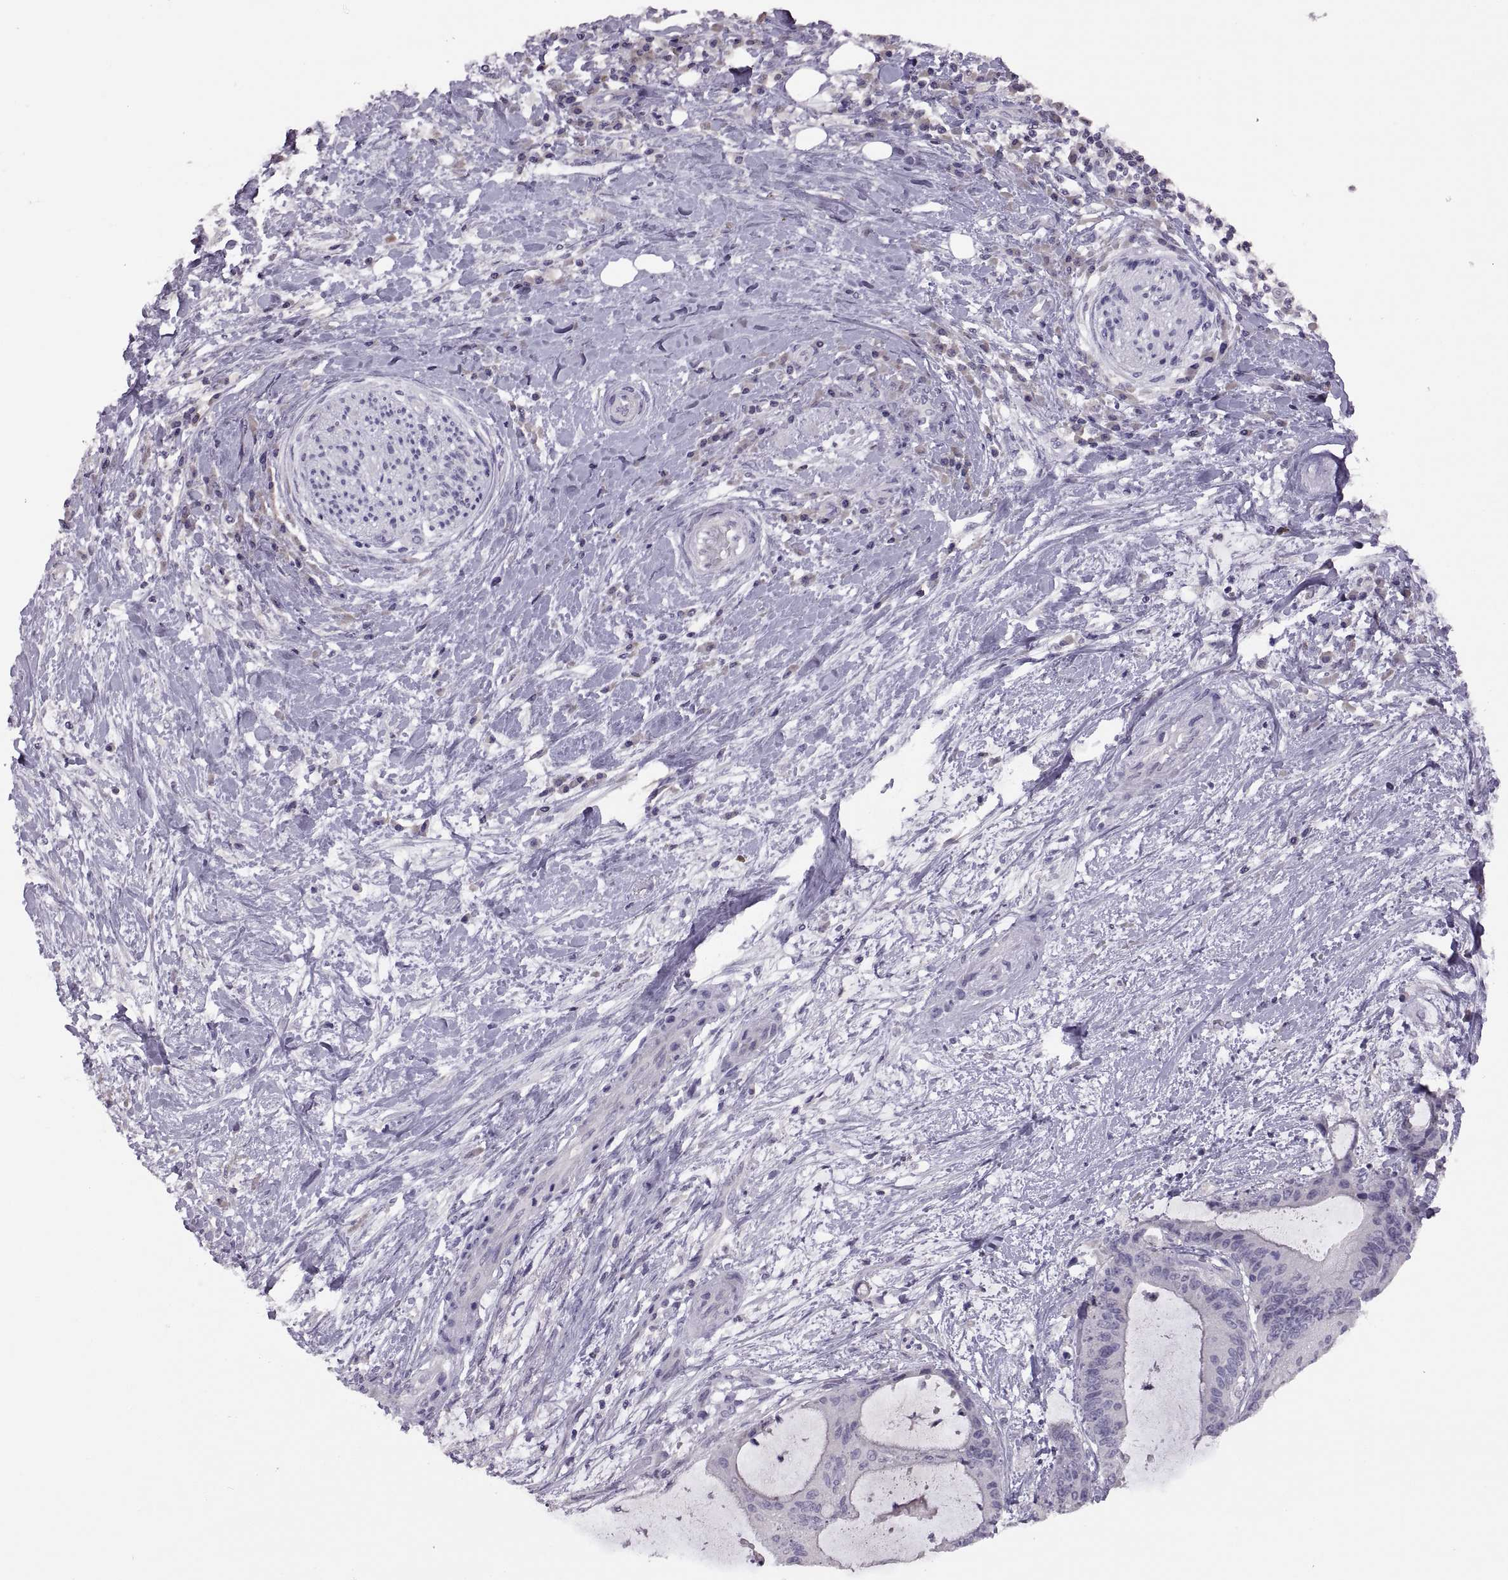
{"staining": {"intensity": "negative", "quantity": "none", "location": "none"}, "tissue": "liver cancer", "cell_type": "Tumor cells", "image_type": "cancer", "snomed": [{"axis": "morphology", "description": "Cholangiocarcinoma"}, {"axis": "topography", "description": "Liver"}], "caption": "A histopathology image of cholangiocarcinoma (liver) stained for a protein demonstrates no brown staining in tumor cells.", "gene": "TBX19", "patient": {"sex": "female", "age": 73}}